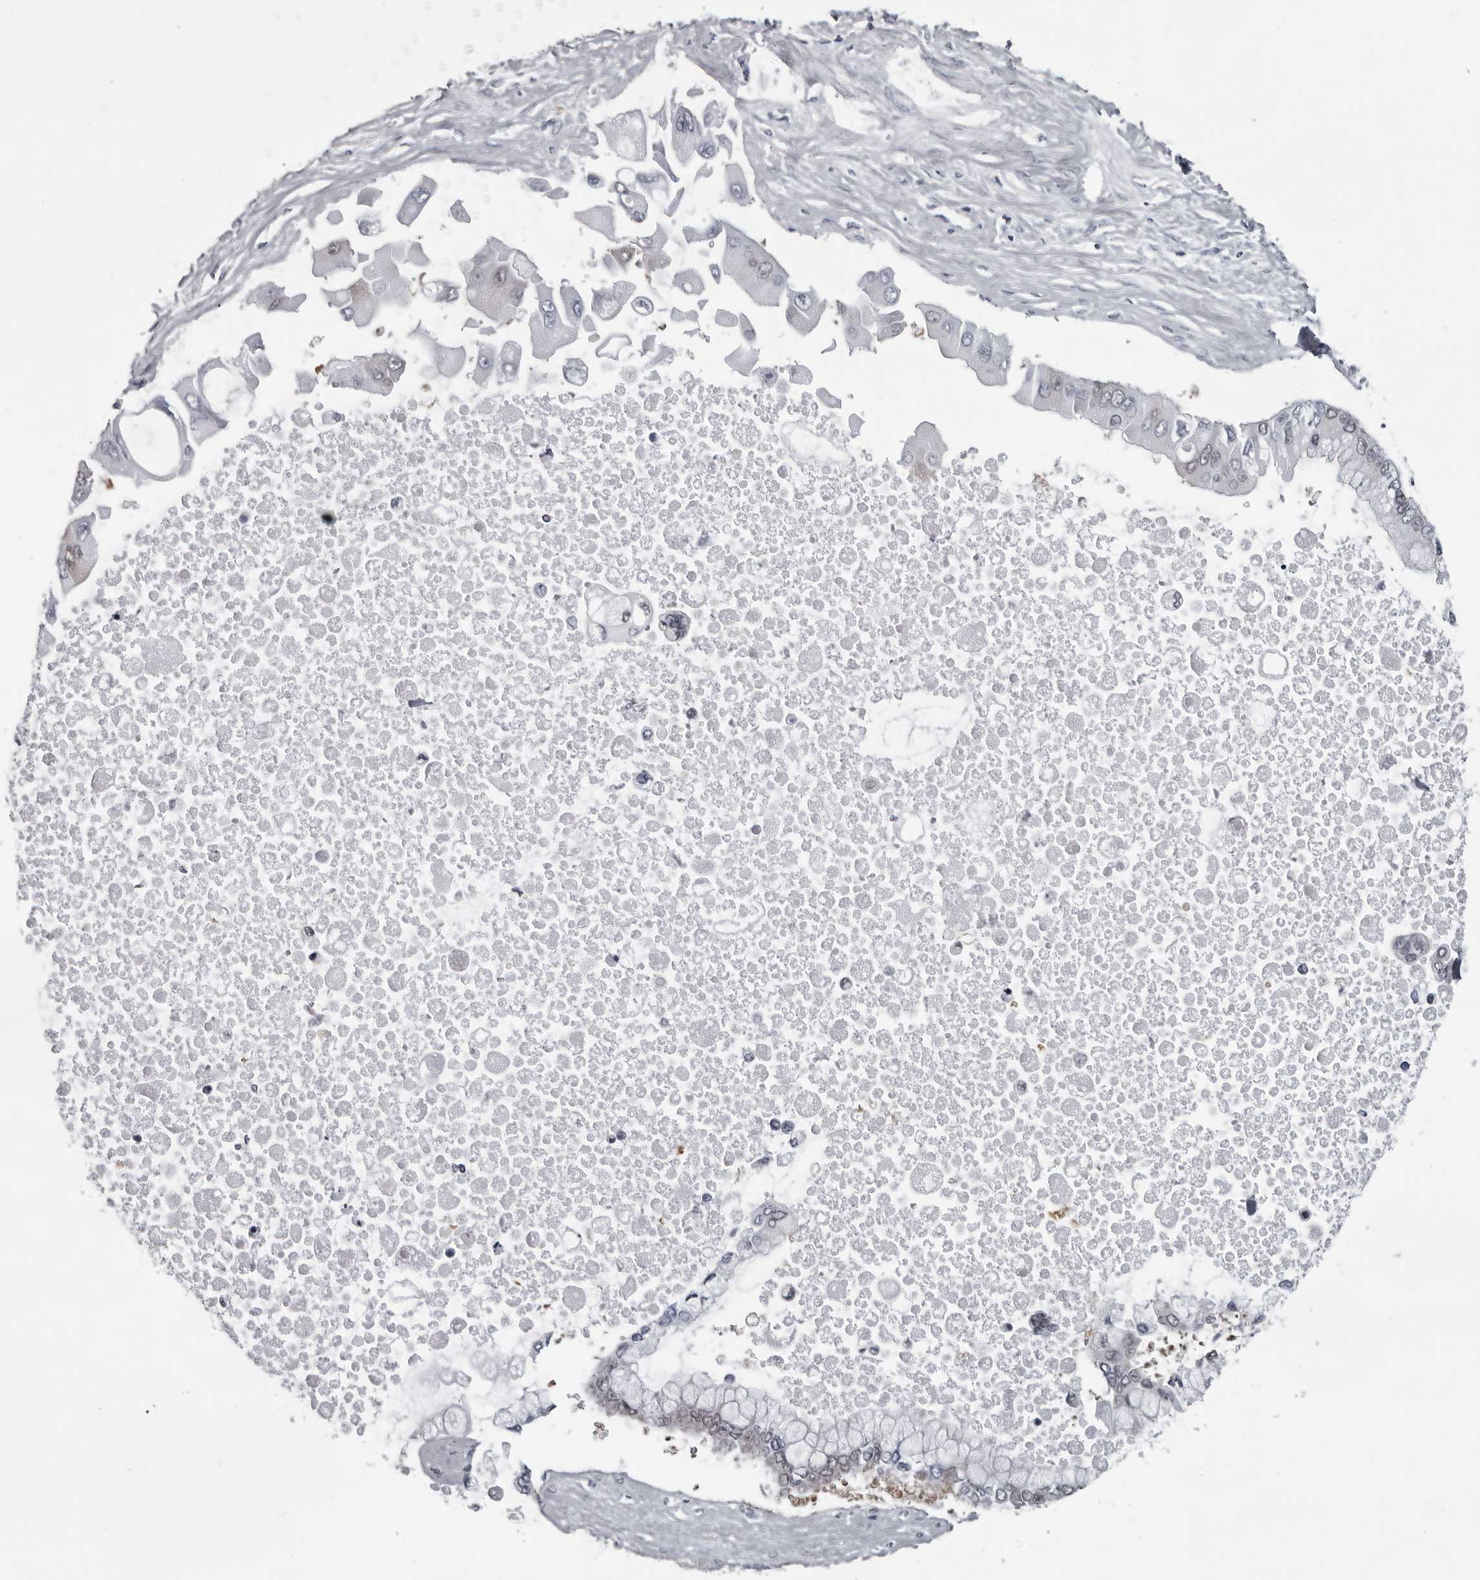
{"staining": {"intensity": "negative", "quantity": "none", "location": "none"}, "tissue": "liver cancer", "cell_type": "Tumor cells", "image_type": "cancer", "snomed": [{"axis": "morphology", "description": "Cholangiocarcinoma"}, {"axis": "topography", "description": "Liver"}], "caption": "This histopathology image is of liver cholangiocarcinoma stained with immunohistochemistry (IHC) to label a protein in brown with the nuclei are counter-stained blue. There is no positivity in tumor cells. (Stains: DAB (3,3'-diaminobenzidine) immunohistochemistry with hematoxylin counter stain, Microscopy: brightfield microscopy at high magnification).", "gene": "LZIC", "patient": {"sex": "male", "age": 50}}